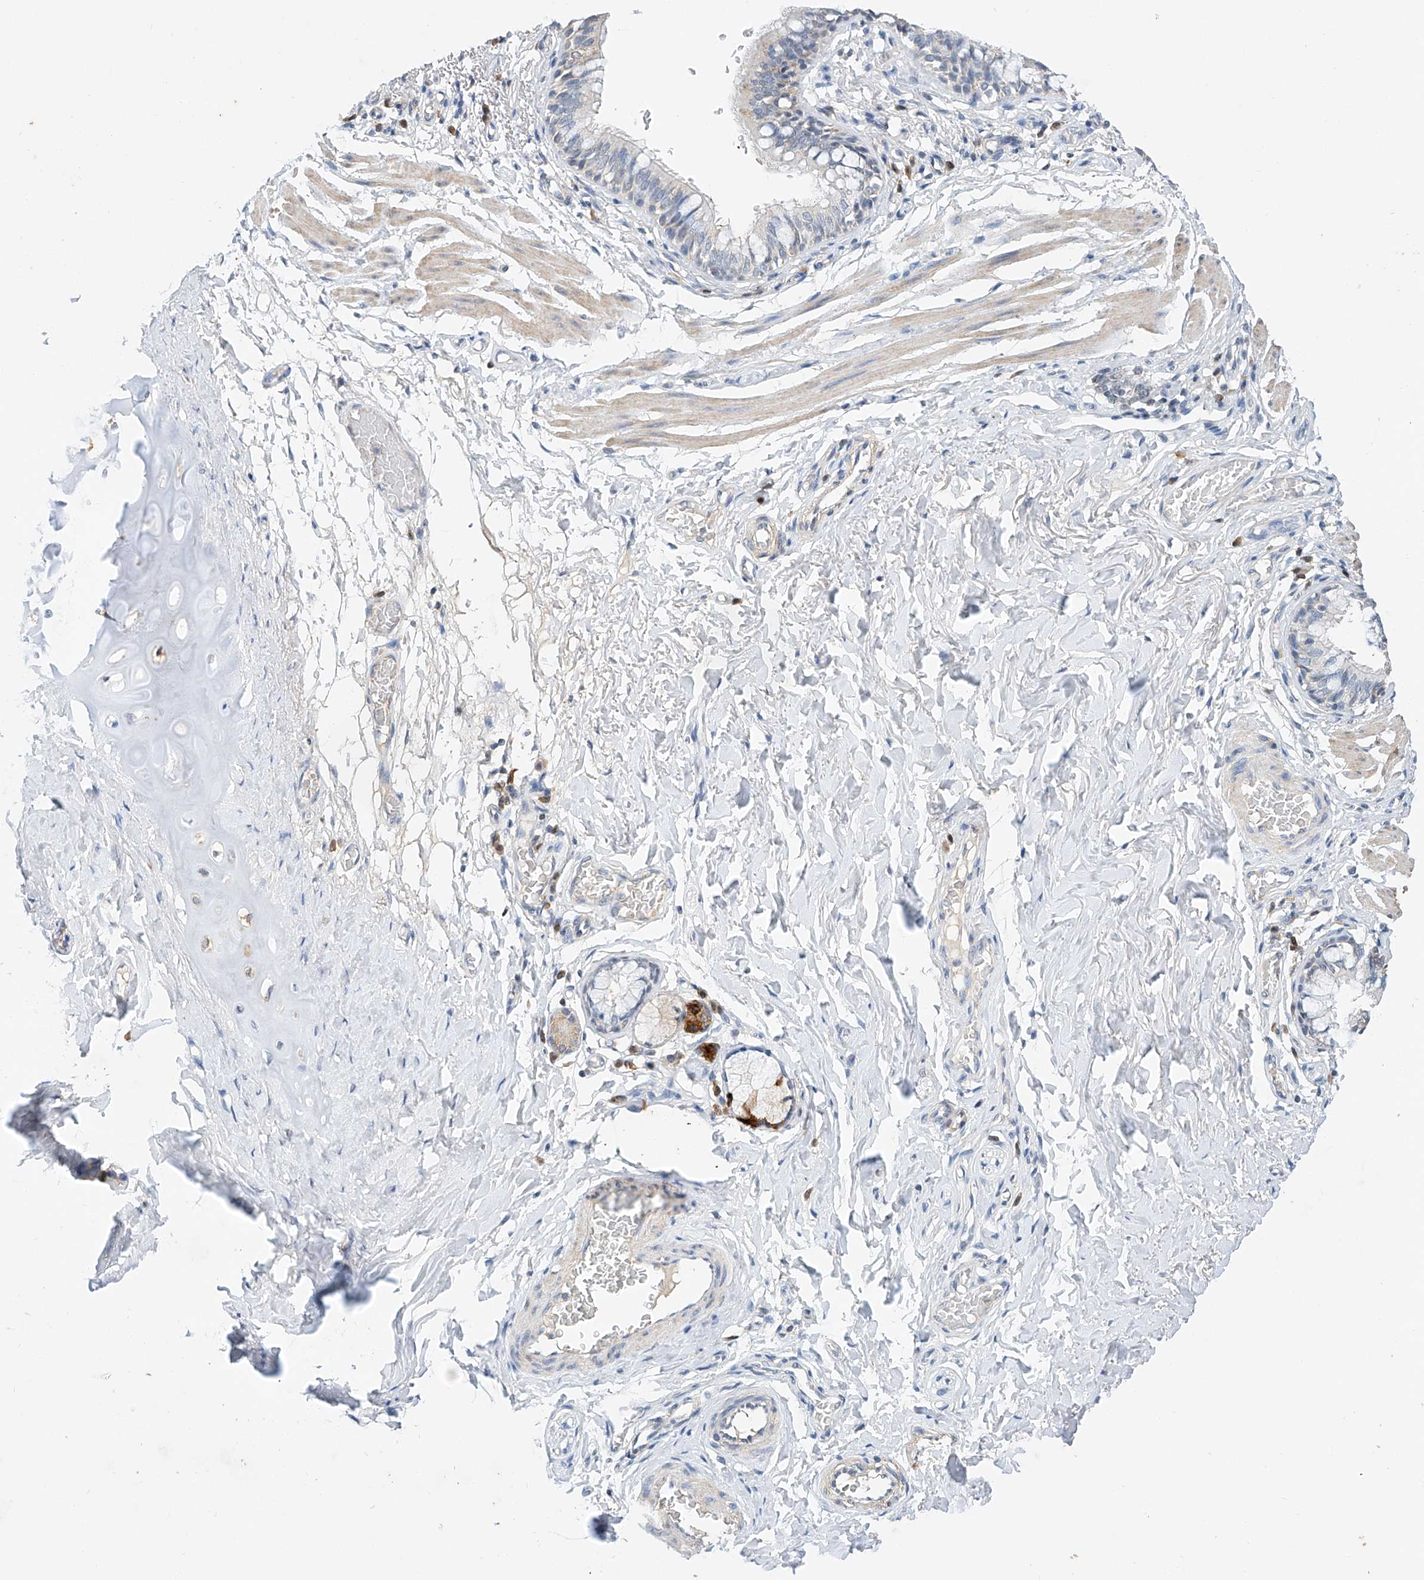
{"staining": {"intensity": "weak", "quantity": "<25%", "location": "cytoplasmic/membranous"}, "tissue": "bronchus", "cell_type": "Respiratory epithelial cells", "image_type": "normal", "snomed": [{"axis": "morphology", "description": "Normal tissue, NOS"}, {"axis": "topography", "description": "Cartilage tissue"}, {"axis": "topography", "description": "Bronchus"}], "caption": "Immunohistochemistry image of unremarkable bronchus: bronchus stained with DAB displays no significant protein expression in respiratory epithelial cells.", "gene": "CTDP1", "patient": {"sex": "female", "age": 36}}